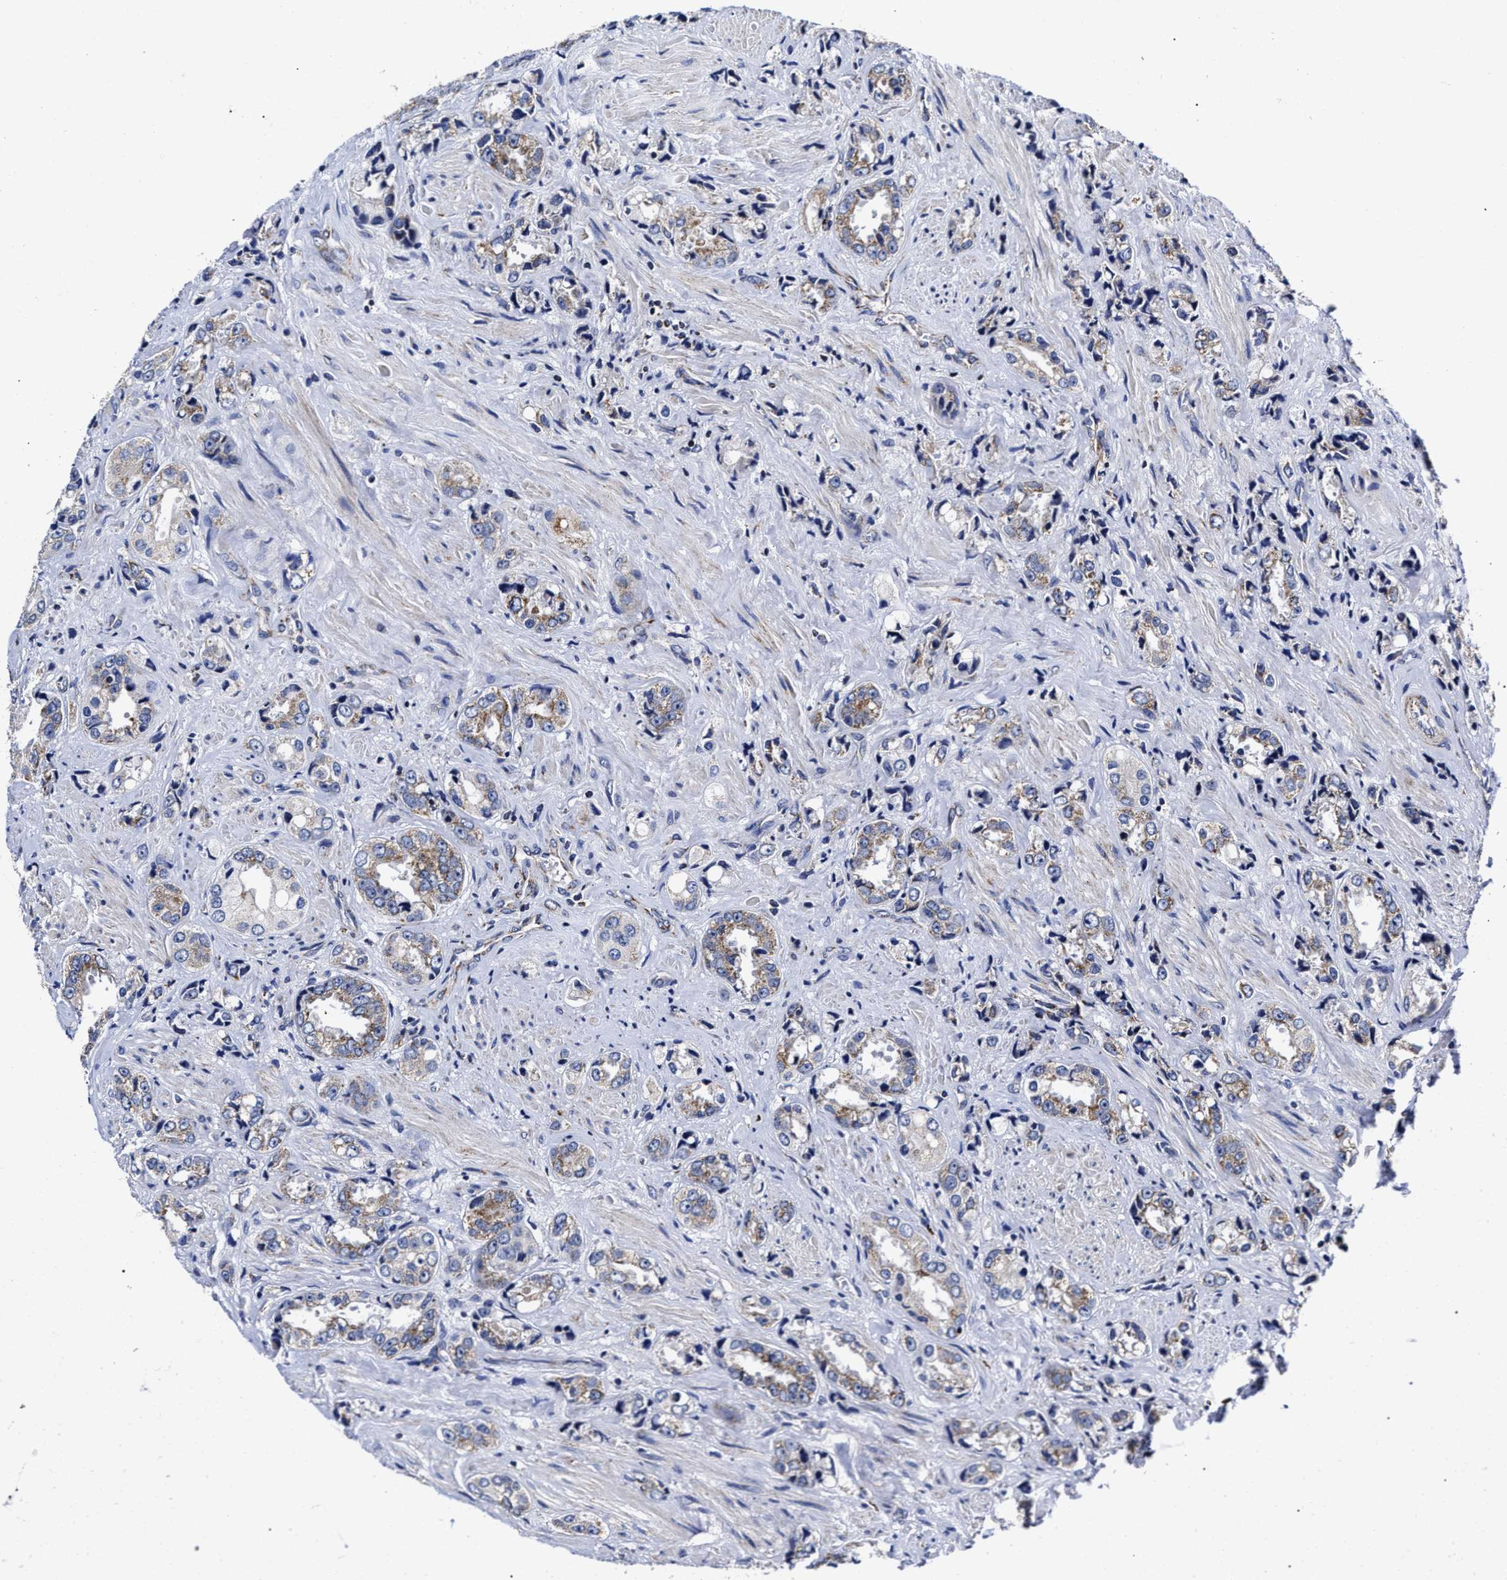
{"staining": {"intensity": "weak", "quantity": "25%-75%", "location": "cytoplasmic/membranous"}, "tissue": "prostate cancer", "cell_type": "Tumor cells", "image_type": "cancer", "snomed": [{"axis": "morphology", "description": "Adenocarcinoma, High grade"}, {"axis": "topography", "description": "Prostate"}], "caption": "Human prostate adenocarcinoma (high-grade) stained for a protein (brown) shows weak cytoplasmic/membranous positive expression in about 25%-75% of tumor cells.", "gene": "HINT2", "patient": {"sex": "male", "age": 61}}